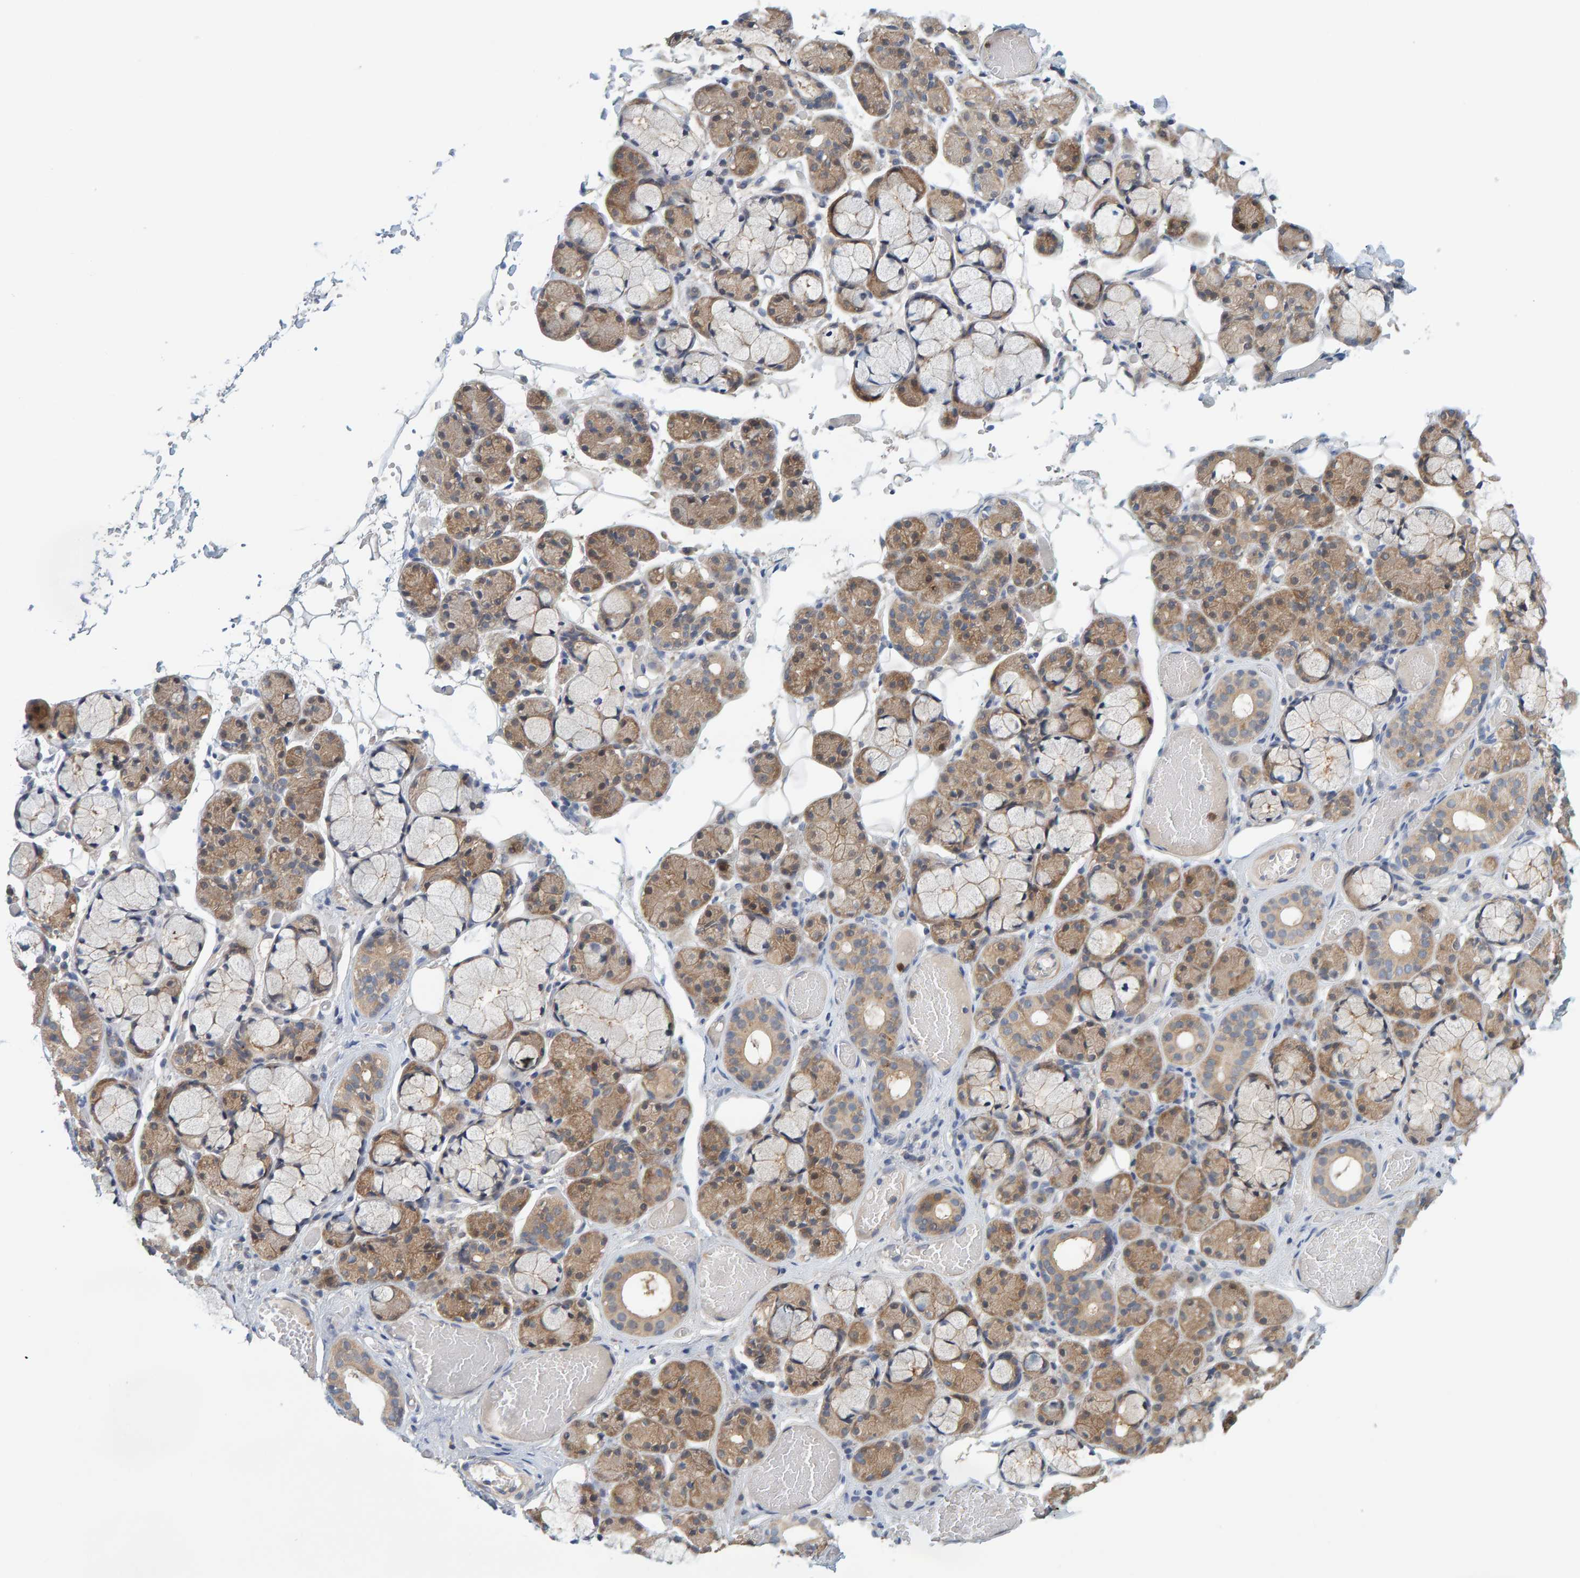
{"staining": {"intensity": "weak", "quantity": "25%-75%", "location": "cytoplasmic/membranous"}, "tissue": "salivary gland", "cell_type": "Glandular cells", "image_type": "normal", "snomed": [{"axis": "morphology", "description": "Normal tissue, NOS"}, {"axis": "topography", "description": "Salivary gland"}], "caption": "Brown immunohistochemical staining in benign salivary gland reveals weak cytoplasmic/membranous positivity in about 25%-75% of glandular cells. (Brightfield microscopy of DAB IHC at high magnification).", "gene": "TATDN1", "patient": {"sex": "male", "age": 63}}